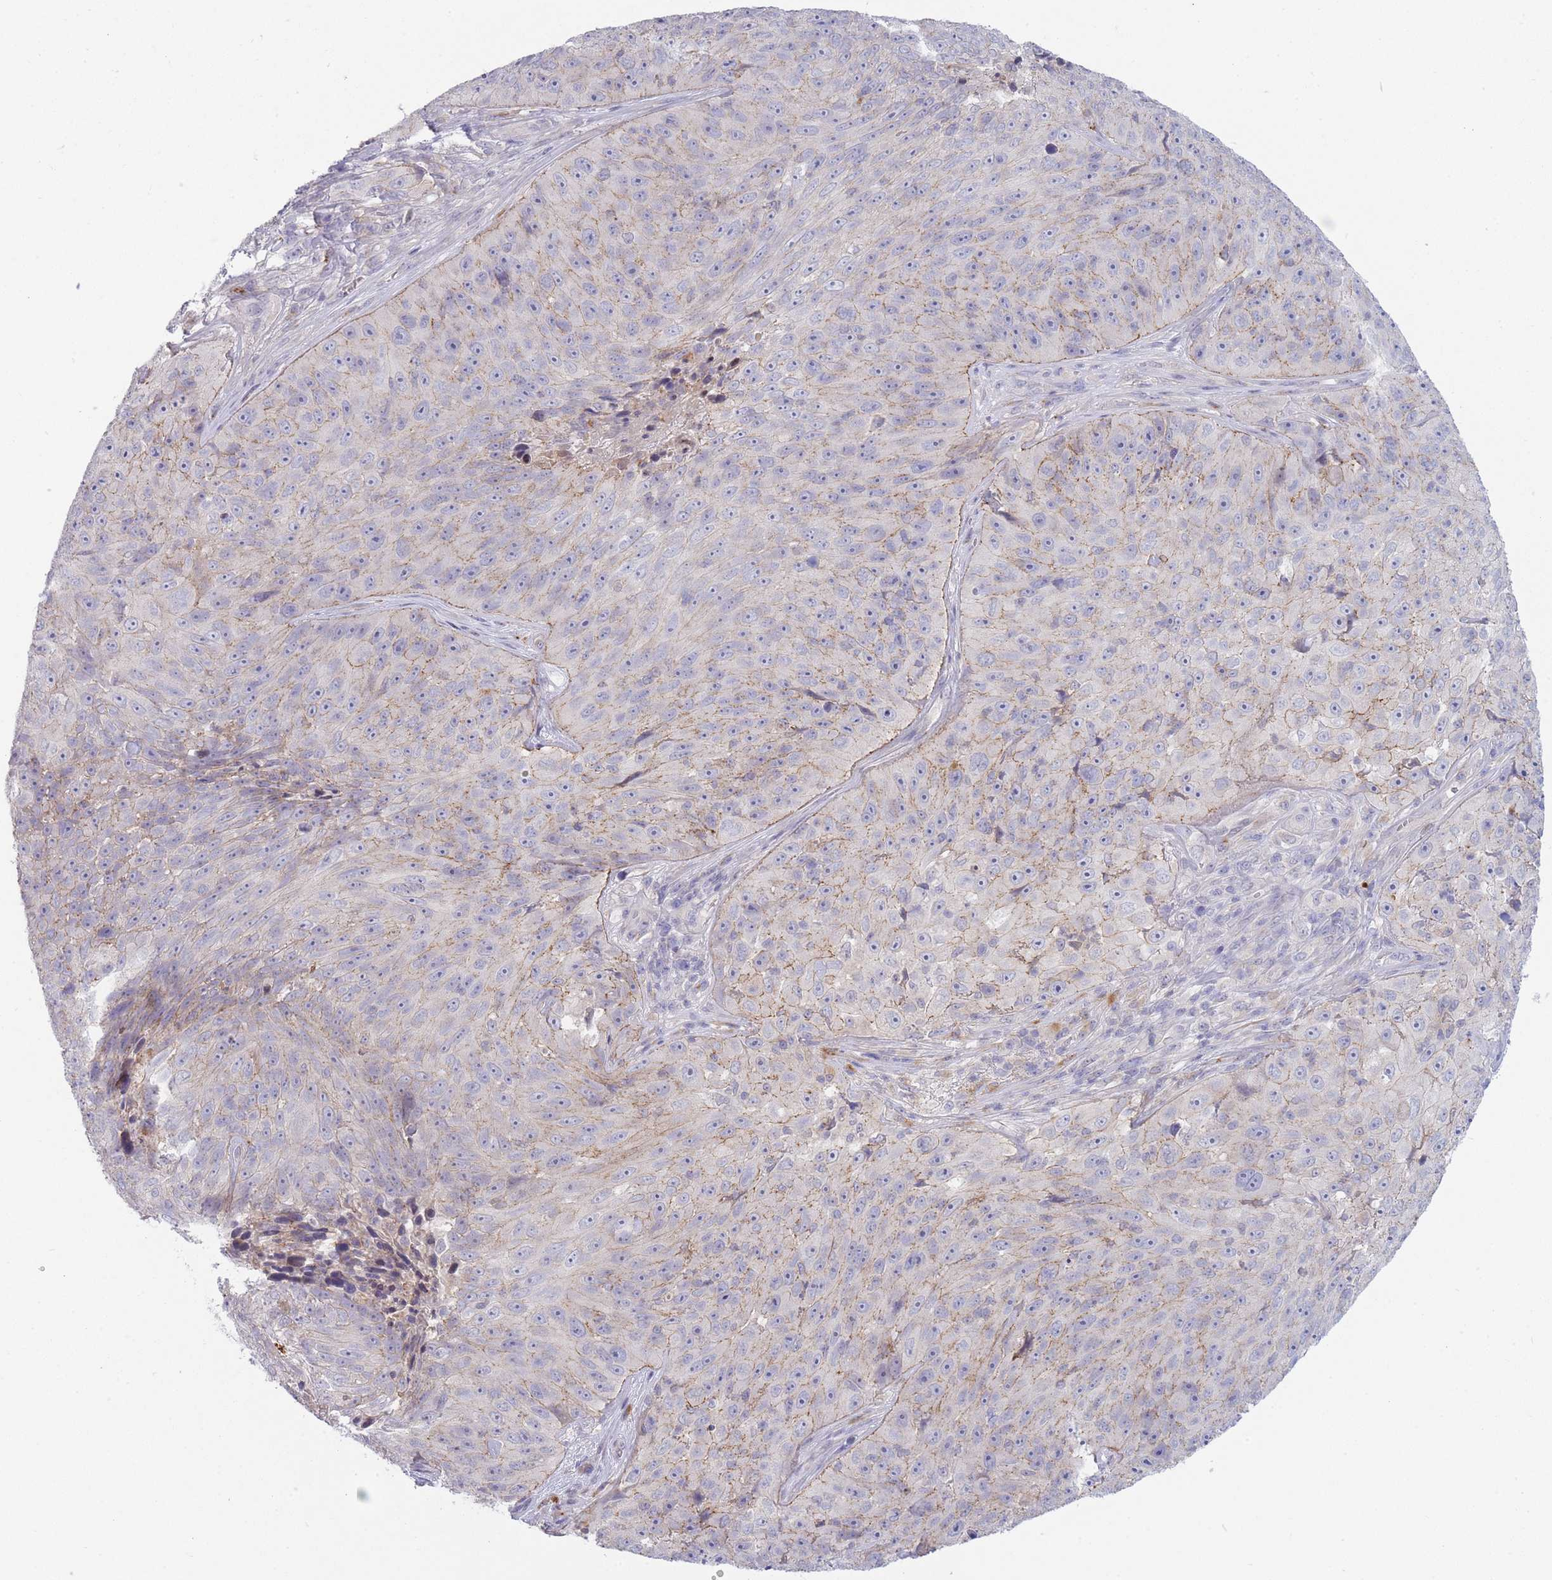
{"staining": {"intensity": "weak", "quantity": "<25%", "location": "cytoplasmic/membranous"}, "tissue": "skin cancer", "cell_type": "Tumor cells", "image_type": "cancer", "snomed": [{"axis": "morphology", "description": "Squamous cell carcinoma, NOS"}, {"axis": "topography", "description": "Skin"}], "caption": "Histopathology image shows no protein expression in tumor cells of skin cancer (squamous cell carcinoma) tissue.", "gene": "TRIM61", "patient": {"sex": "female", "age": 87}}